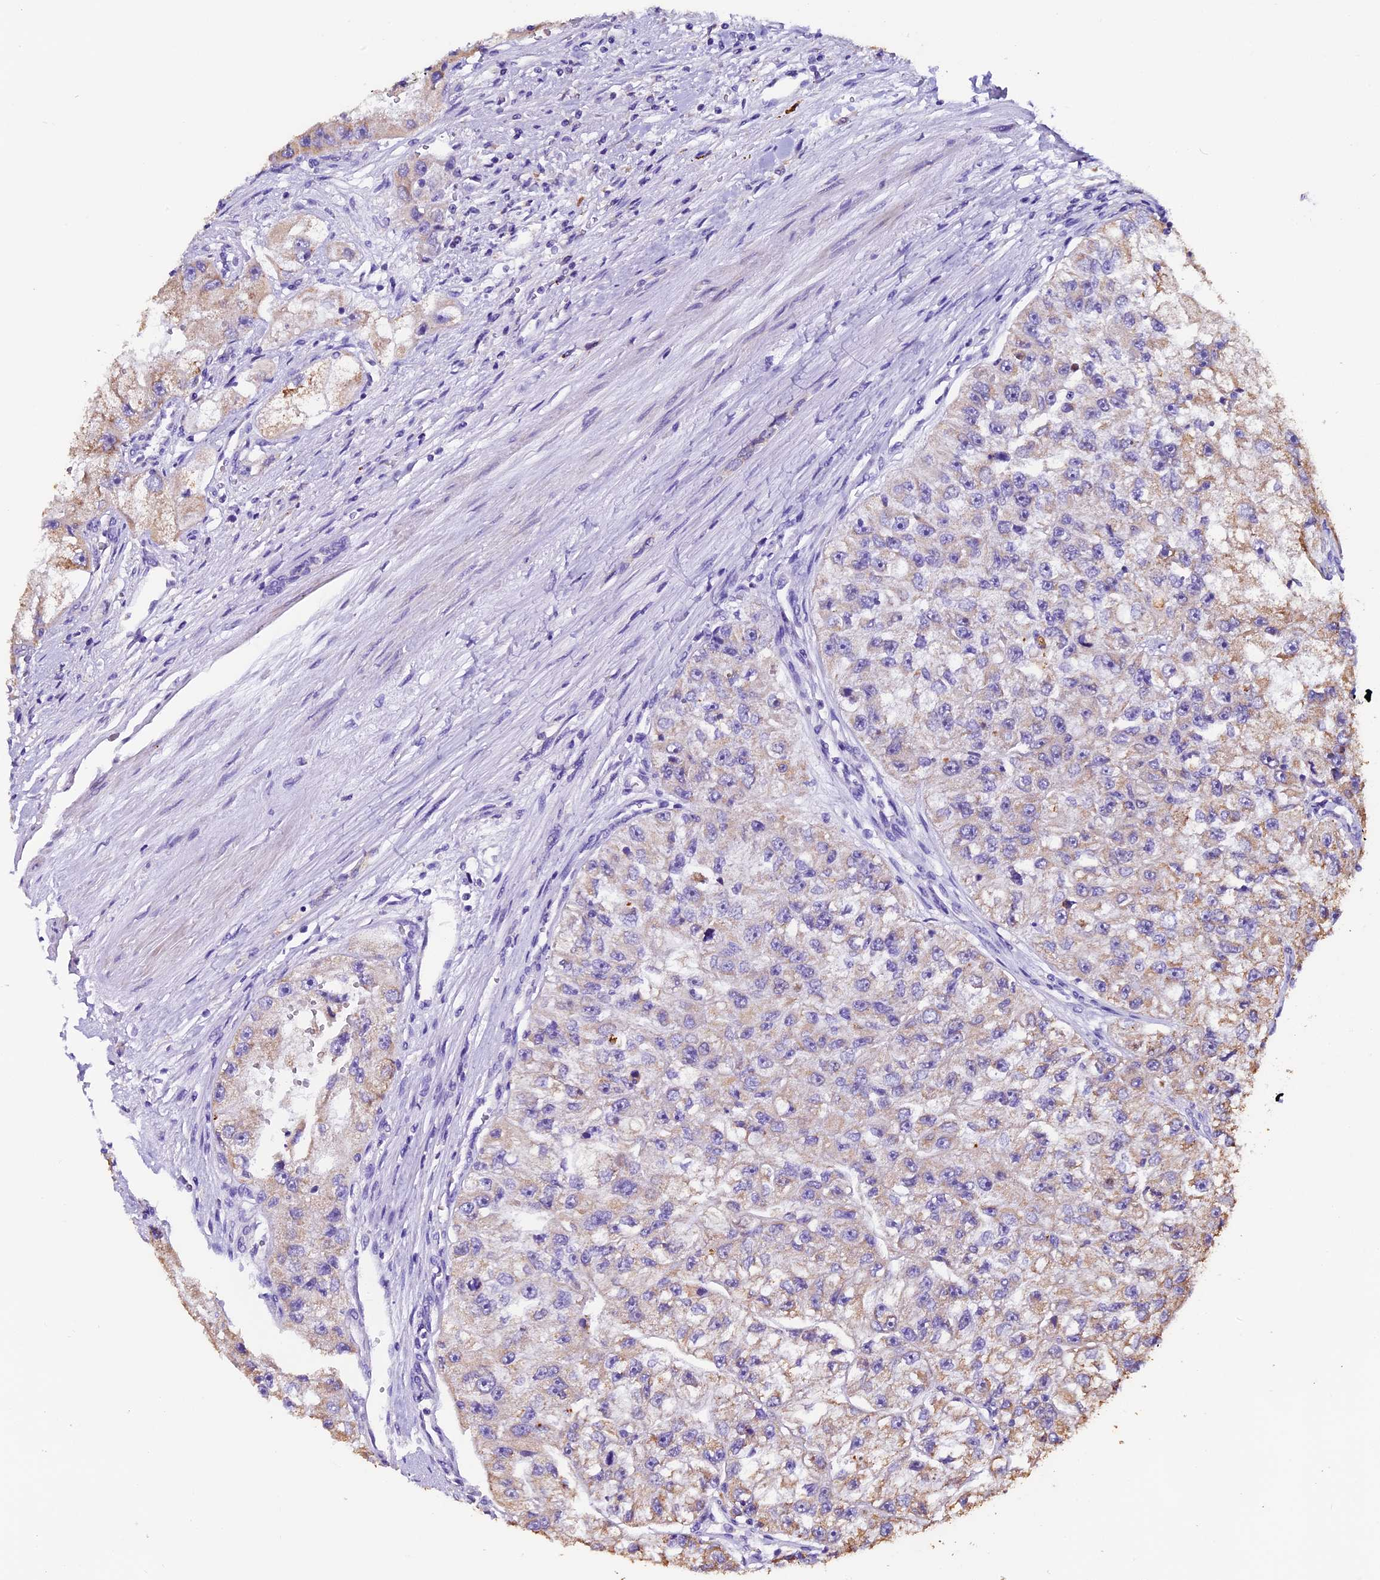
{"staining": {"intensity": "weak", "quantity": ">75%", "location": "cytoplasmic/membranous"}, "tissue": "renal cancer", "cell_type": "Tumor cells", "image_type": "cancer", "snomed": [{"axis": "morphology", "description": "Adenocarcinoma, NOS"}, {"axis": "topography", "description": "Kidney"}], "caption": "Tumor cells exhibit weak cytoplasmic/membranous staining in about >75% of cells in renal adenocarcinoma.", "gene": "FBXW9", "patient": {"sex": "male", "age": 63}}